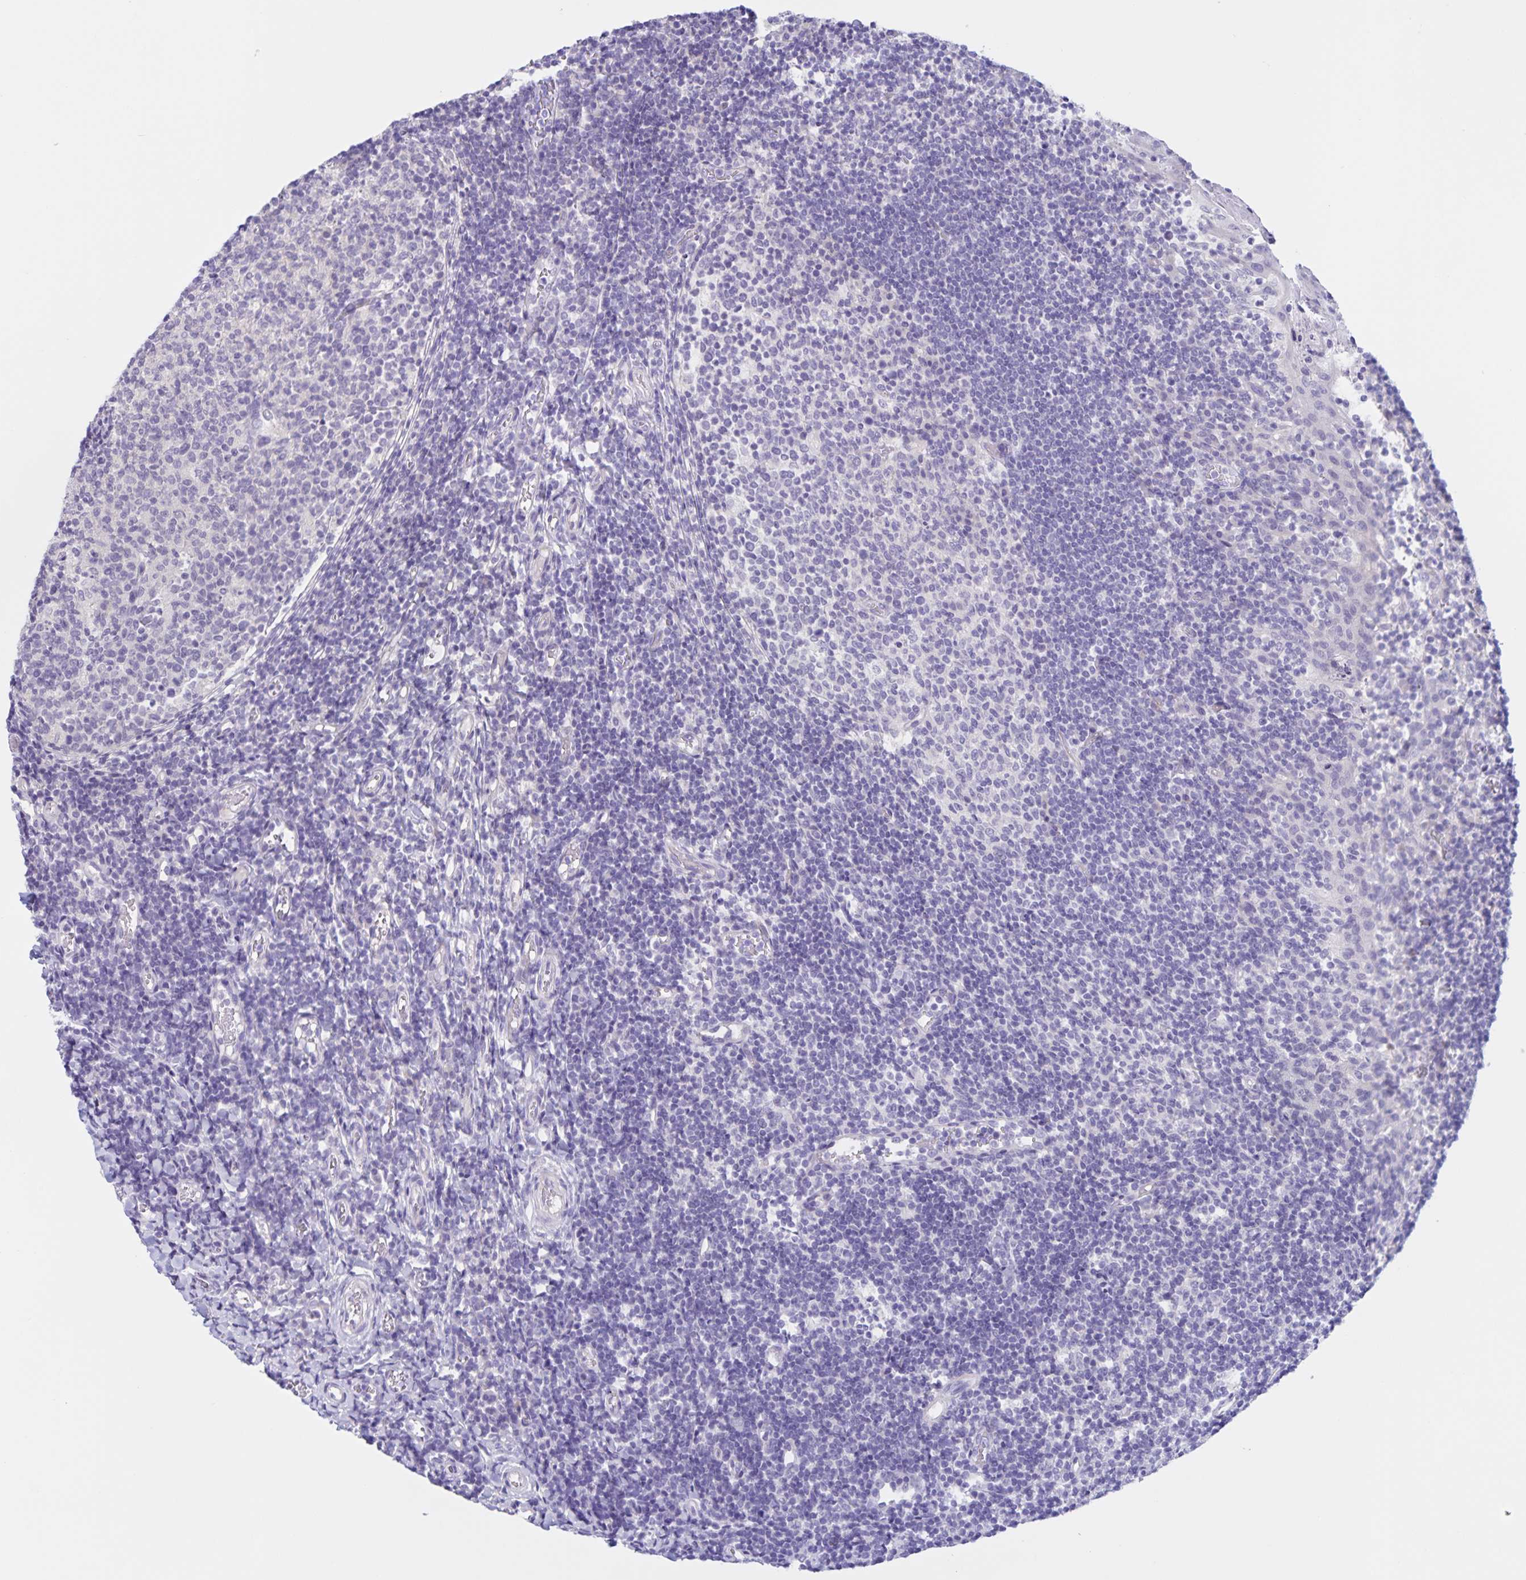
{"staining": {"intensity": "negative", "quantity": "none", "location": "none"}, "tissue": "tonsil", "cell_type": "Germinal center cells", "image_type": "normal", "snomed": [{"axis": "morphology", "description": "Normal tissue, NOS"}, {"axis": "topography", "description": "Tonsil"}], "caption": "DAB immunohistochemical staining of benign tonsil demonstrates no significant positivity in germinal center cells. (DAB IHC, high magnification).", "gene": "DMGDH", "patient": {"sex": "female", "age": 10}}